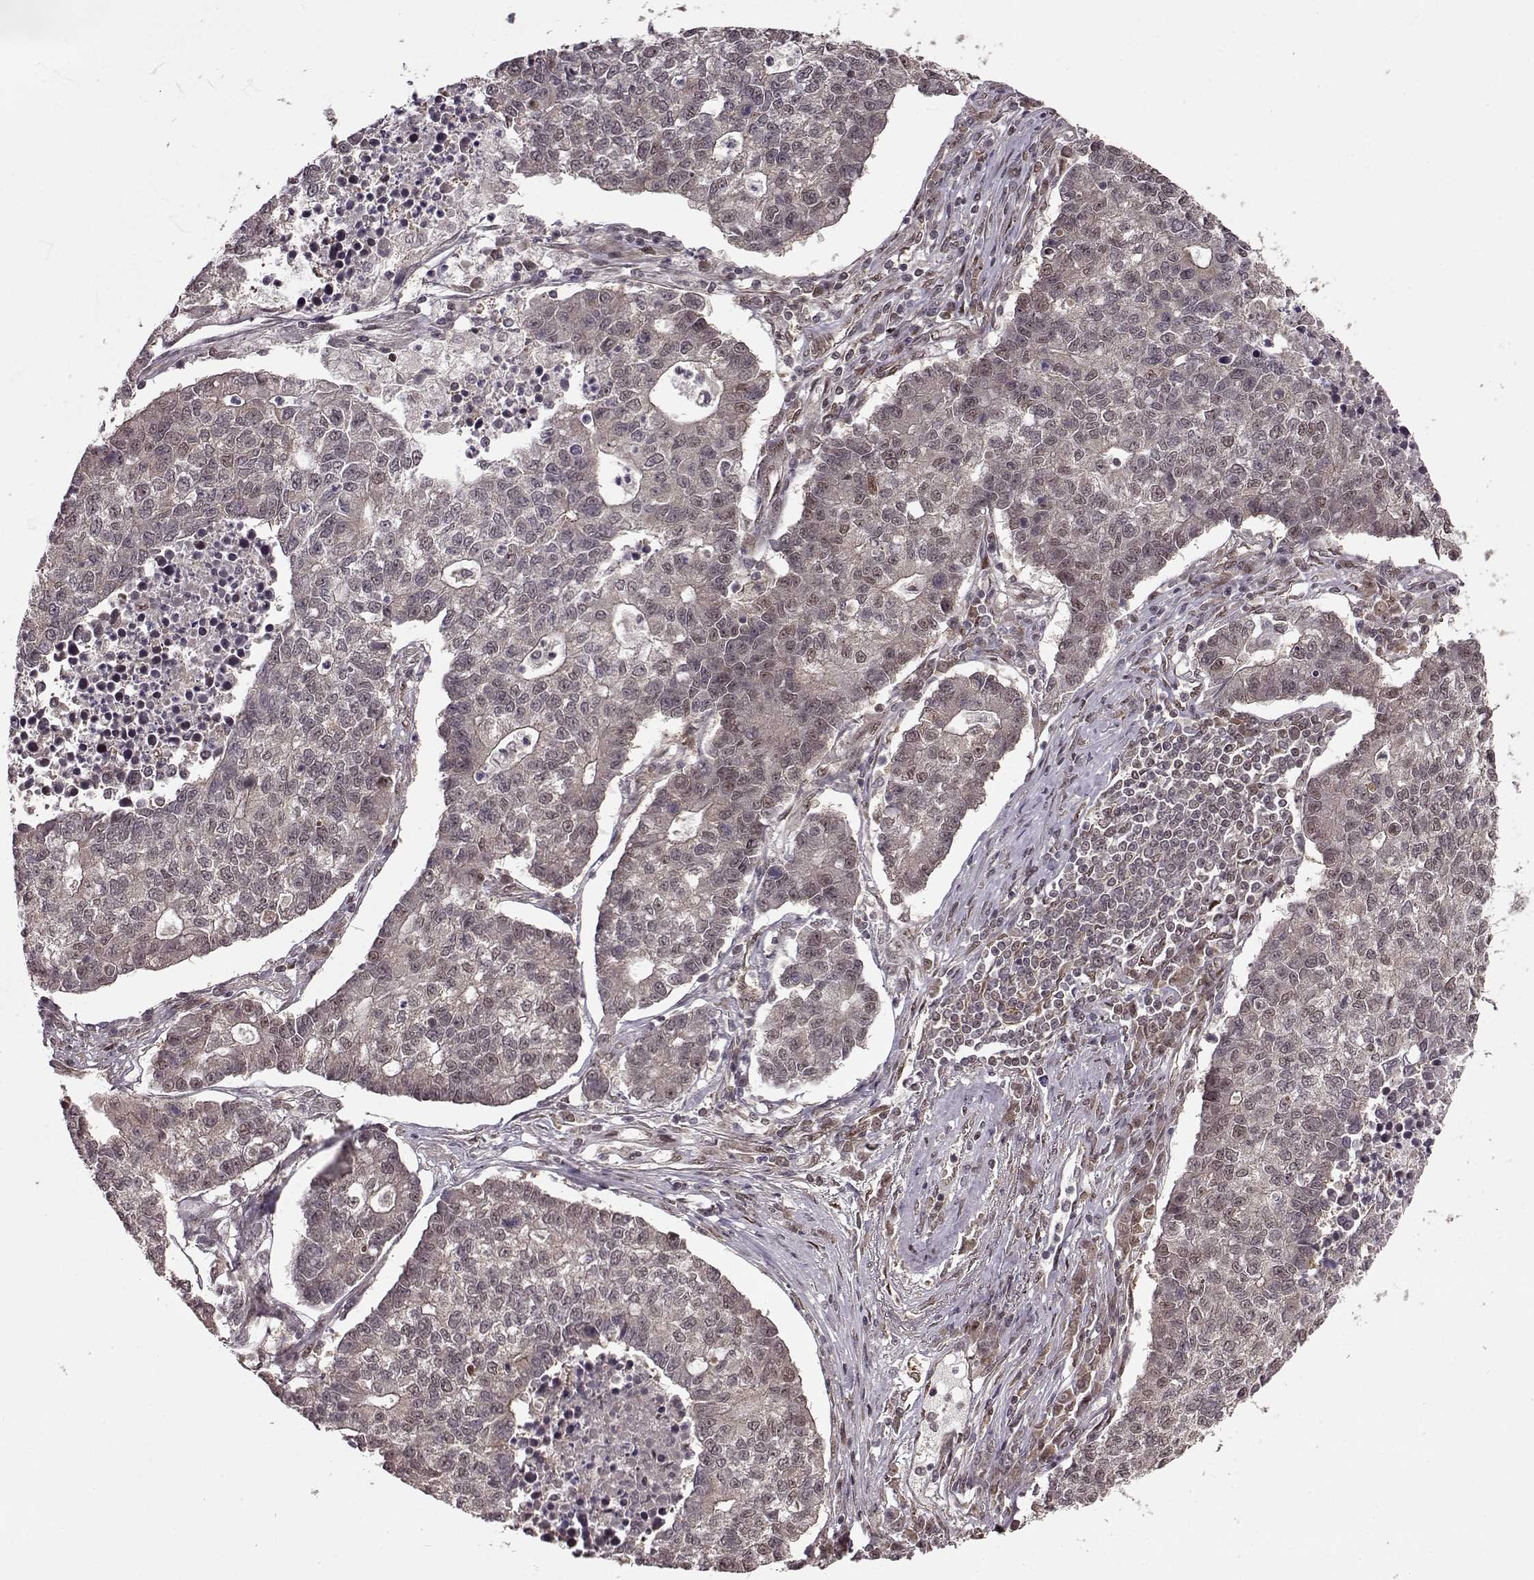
{"staining": {"intensity": "weak", "quantity": "<25%", "location": "nuclear"}, "tissue": "lung cancer", "cell_type": "Tumor cells", "image_type": "cancer", "snomed": [{"axis": "morphology", "description": "Adenocarcinoma, NOS"}, {"axis": "topography", "description": "Lung"}], "caption": "A high-resolution photomicrograph shows IHC staining of lung cancer (adenocarcinoma), which reveals no significant staining in tumor cells.", "gene": "FTO", "patient": {"sex": "male", "age": 57}}